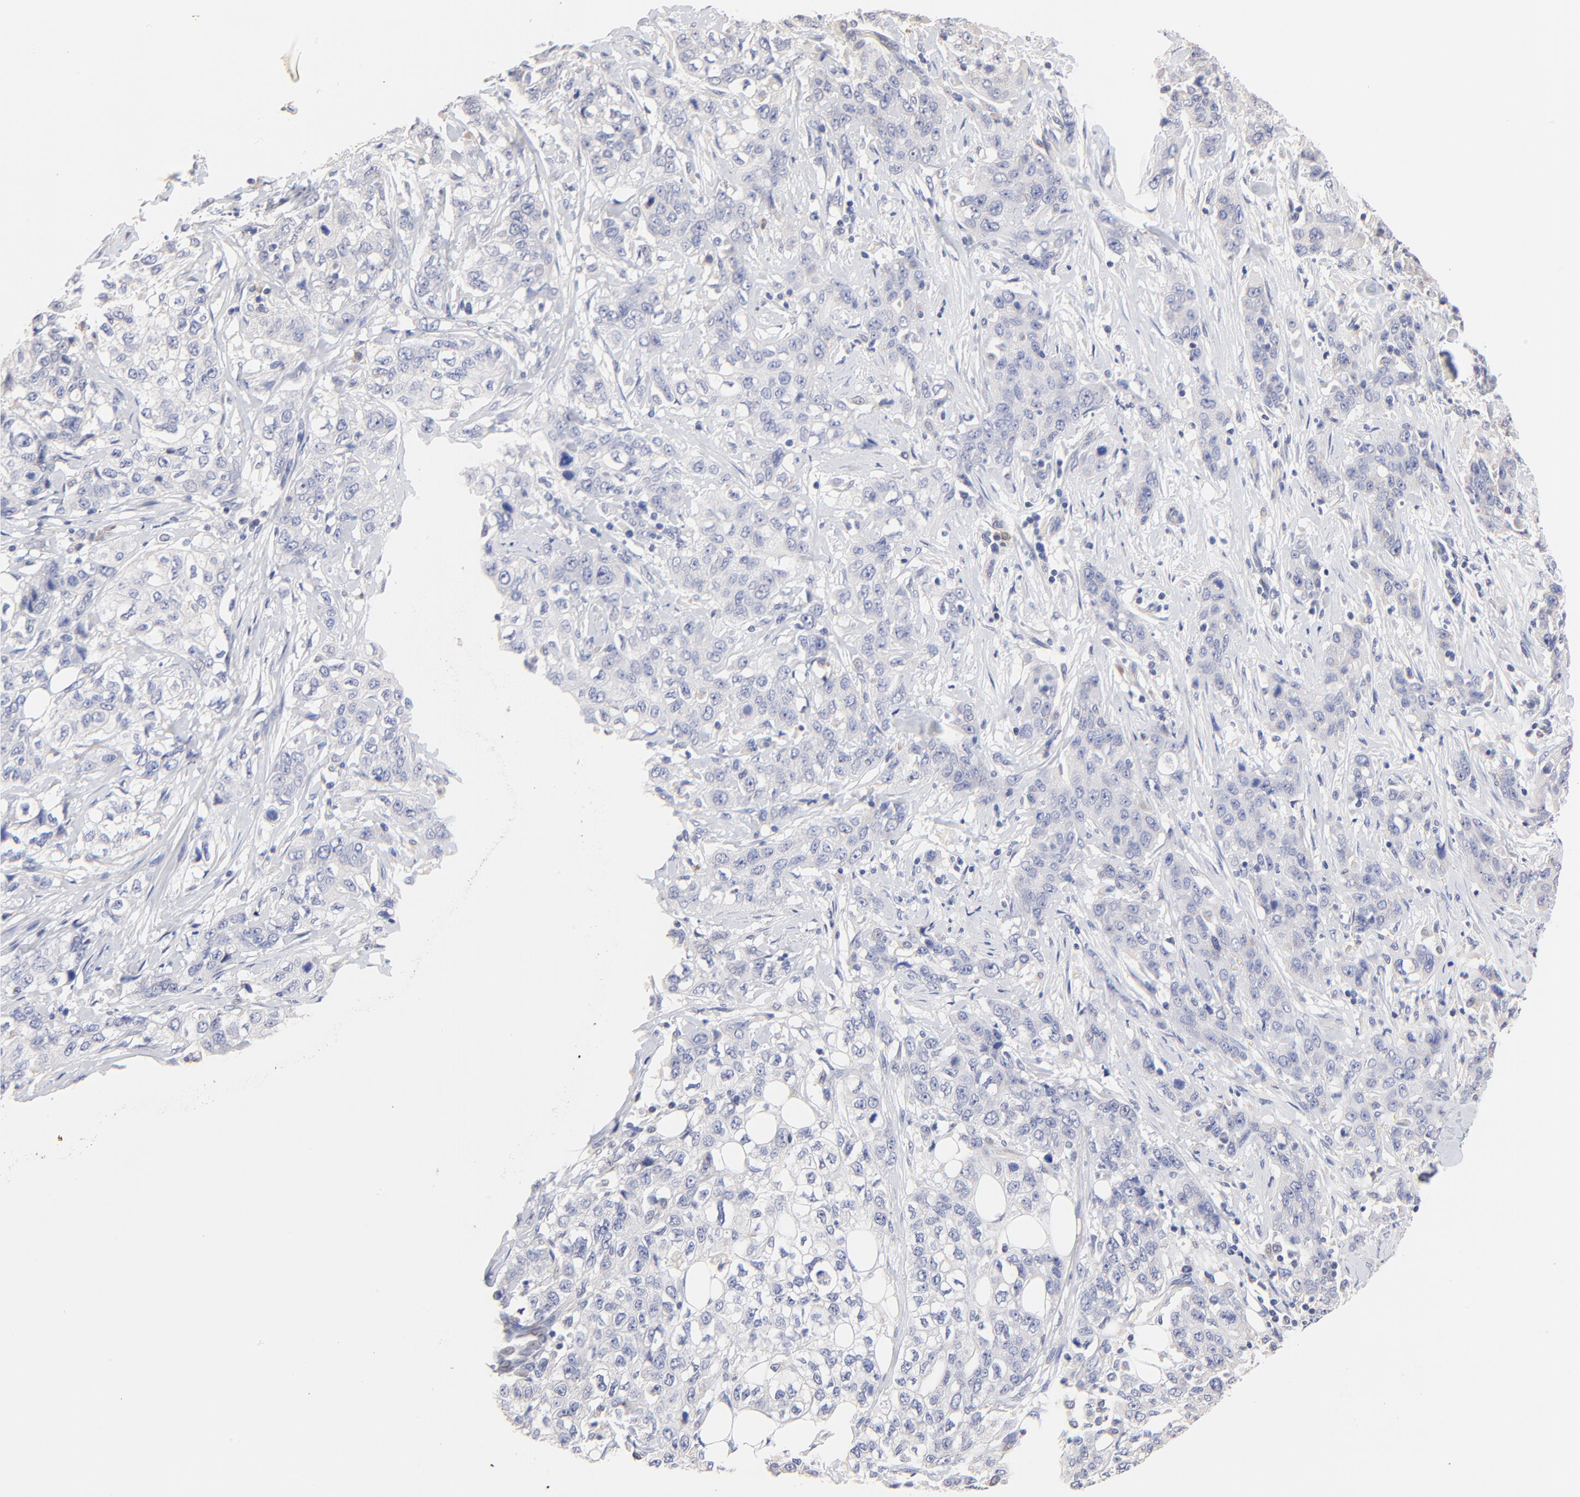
{"staining": {"intensity": "negative", "quantity": "none", "location": "none"}, "tissue": "stomach cancer", "cell_type": "Tumor cells", "image_type": "cancer", "snomed": [{"axis": "morphology", "description": "Adenocarcinoma, NOS"}, {"axis": "topography", "description": "Stomach"}], "caption": "Immunohistochemistry photomicrograph of neoplastic tissue: human stomach cancer (adenocarcinoma) stained with DAB reveals no significant protein expression in tumor cells. (Stains: DAB (3,3'-diaminobenzidine) IHC with hematoxylin counter stain, Microscopy: brightfield microscopy at high magnification).", "gene": "TWNK", "patient": {"sex": "male", "age": 48}}